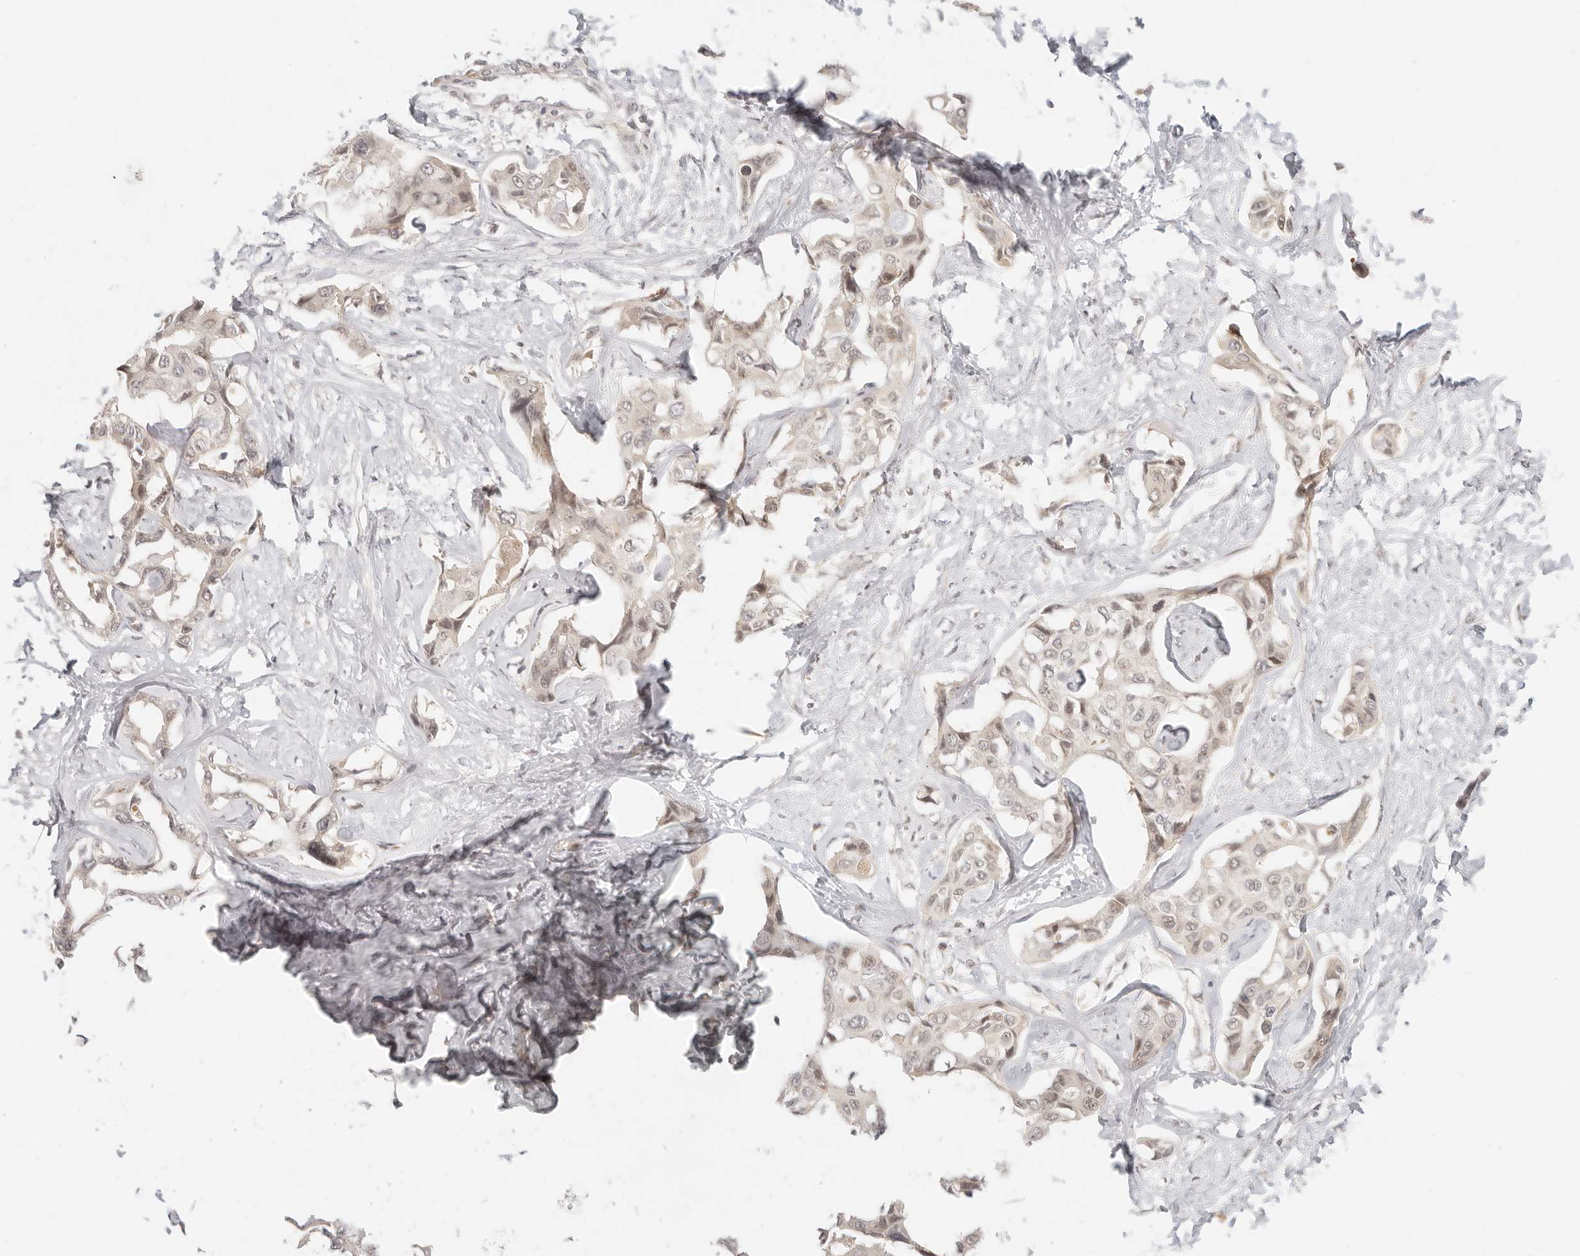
{"staining": {"intensity": "weak", "quantity": "25%-75%", "location": "nuclear"}, "tissue": "liver cancer", "cell_type": "Tumor cells", "image_type": "cancer", "snomed": [{"axis": "morphology", "description": "Cholangiocarcinoma"}, {"axis": "topography", "description": "Liver"}], "caption": "A photomicrograph showing weak nuclear expression in about 25%-75% of tumor cells in liver cholangiocarcinoma, as visualized by brown immunohistochemical staining.", "gene": "INTS11", "patient": {"sex": "male", "age": 59}}